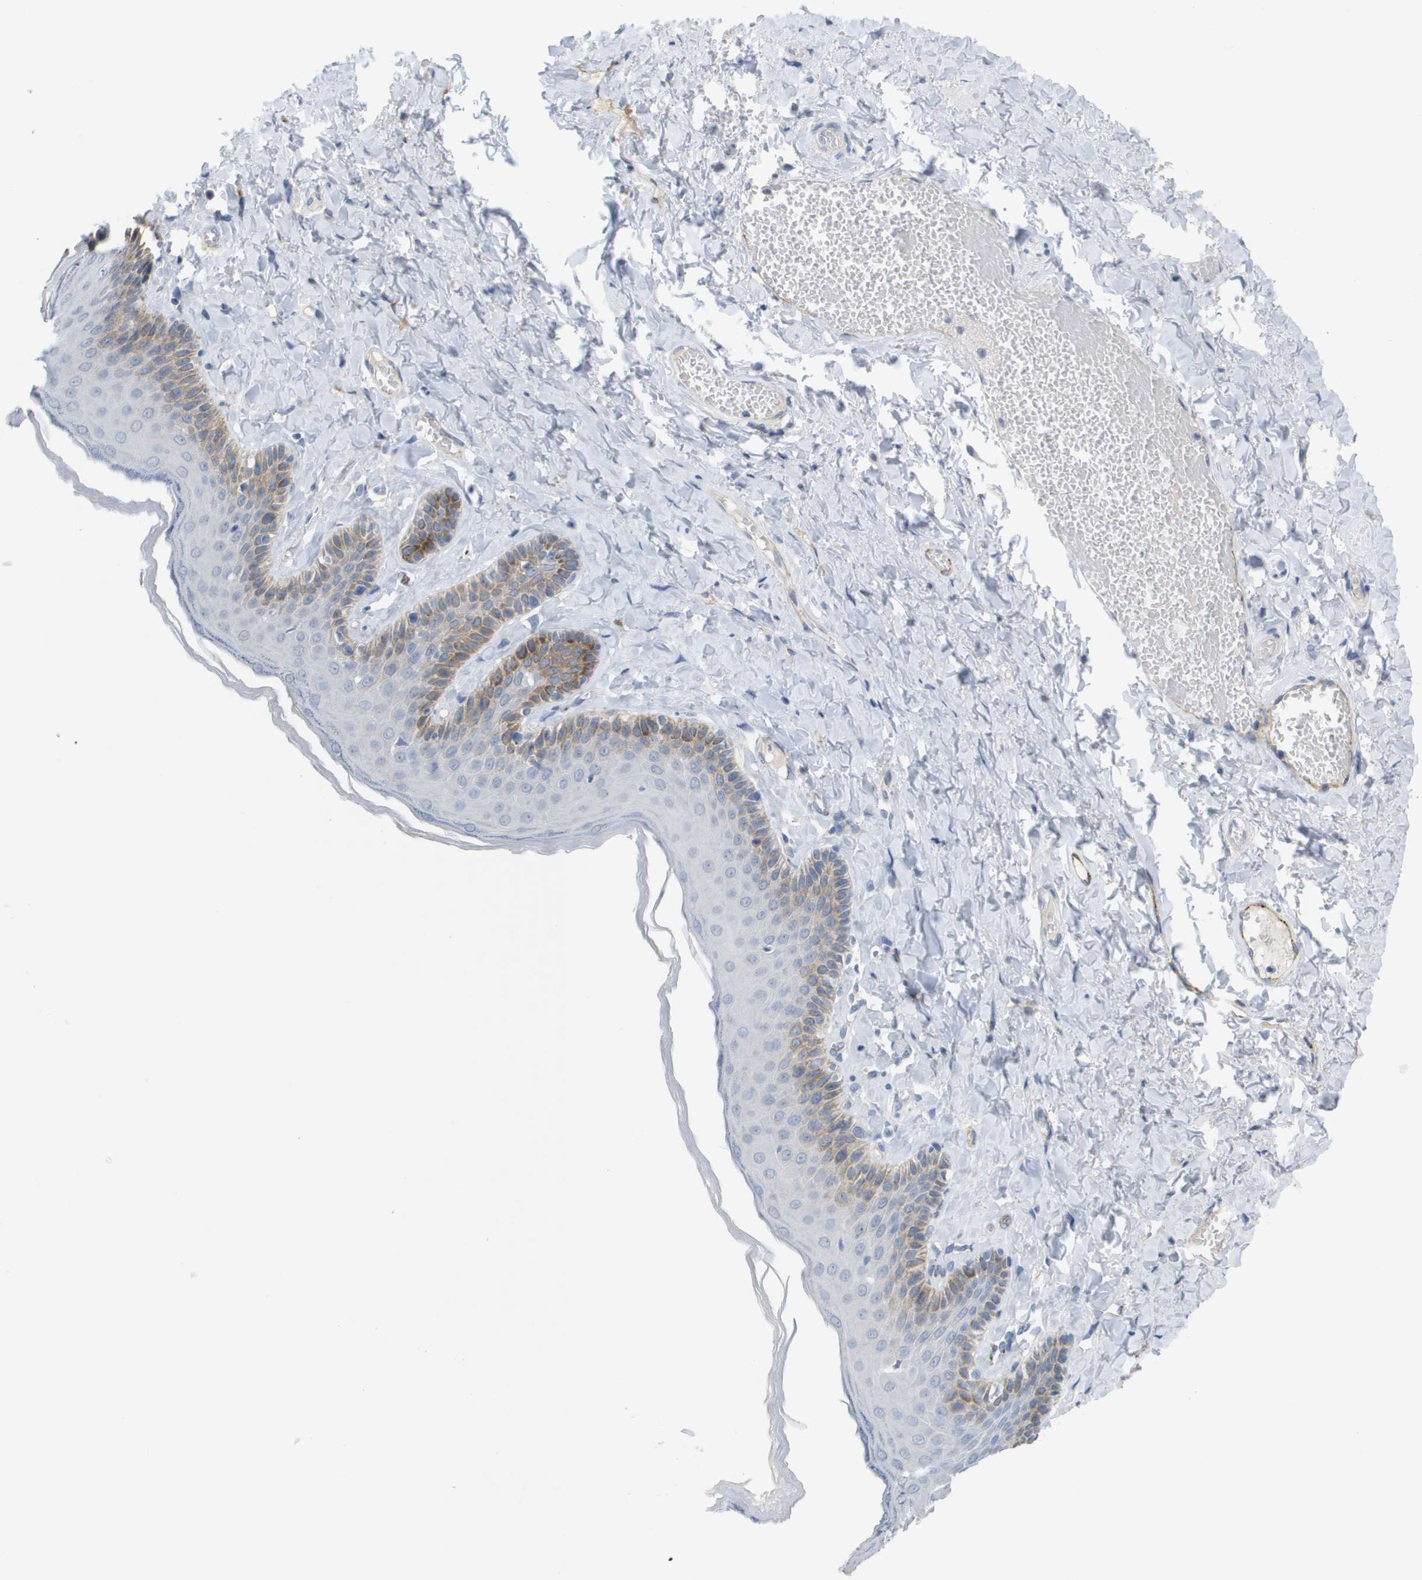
{"staining": {"intensity": "moderate", "quantity": "<25%", "location": "cytoplasmic/membranous"}, "tissue": "skin", "cell_type": "Epidermal cells", "image_type": "normal", "snomed": [{"axis": "morphology", "description": "Normal tissue, NOS"}, {"axis": "topography", "description": "Anal"}], "caption": "Immunohistochemical staining of unremarkable skin demonstrates low levels of moderate cytoplasmic/membranous staining in about <25% of epidermal cells. (DAB IHC with brightfield microscopy, high magnification).", "gene": "ANGPT2", "patient": {"sex": "male", "age": 69}}